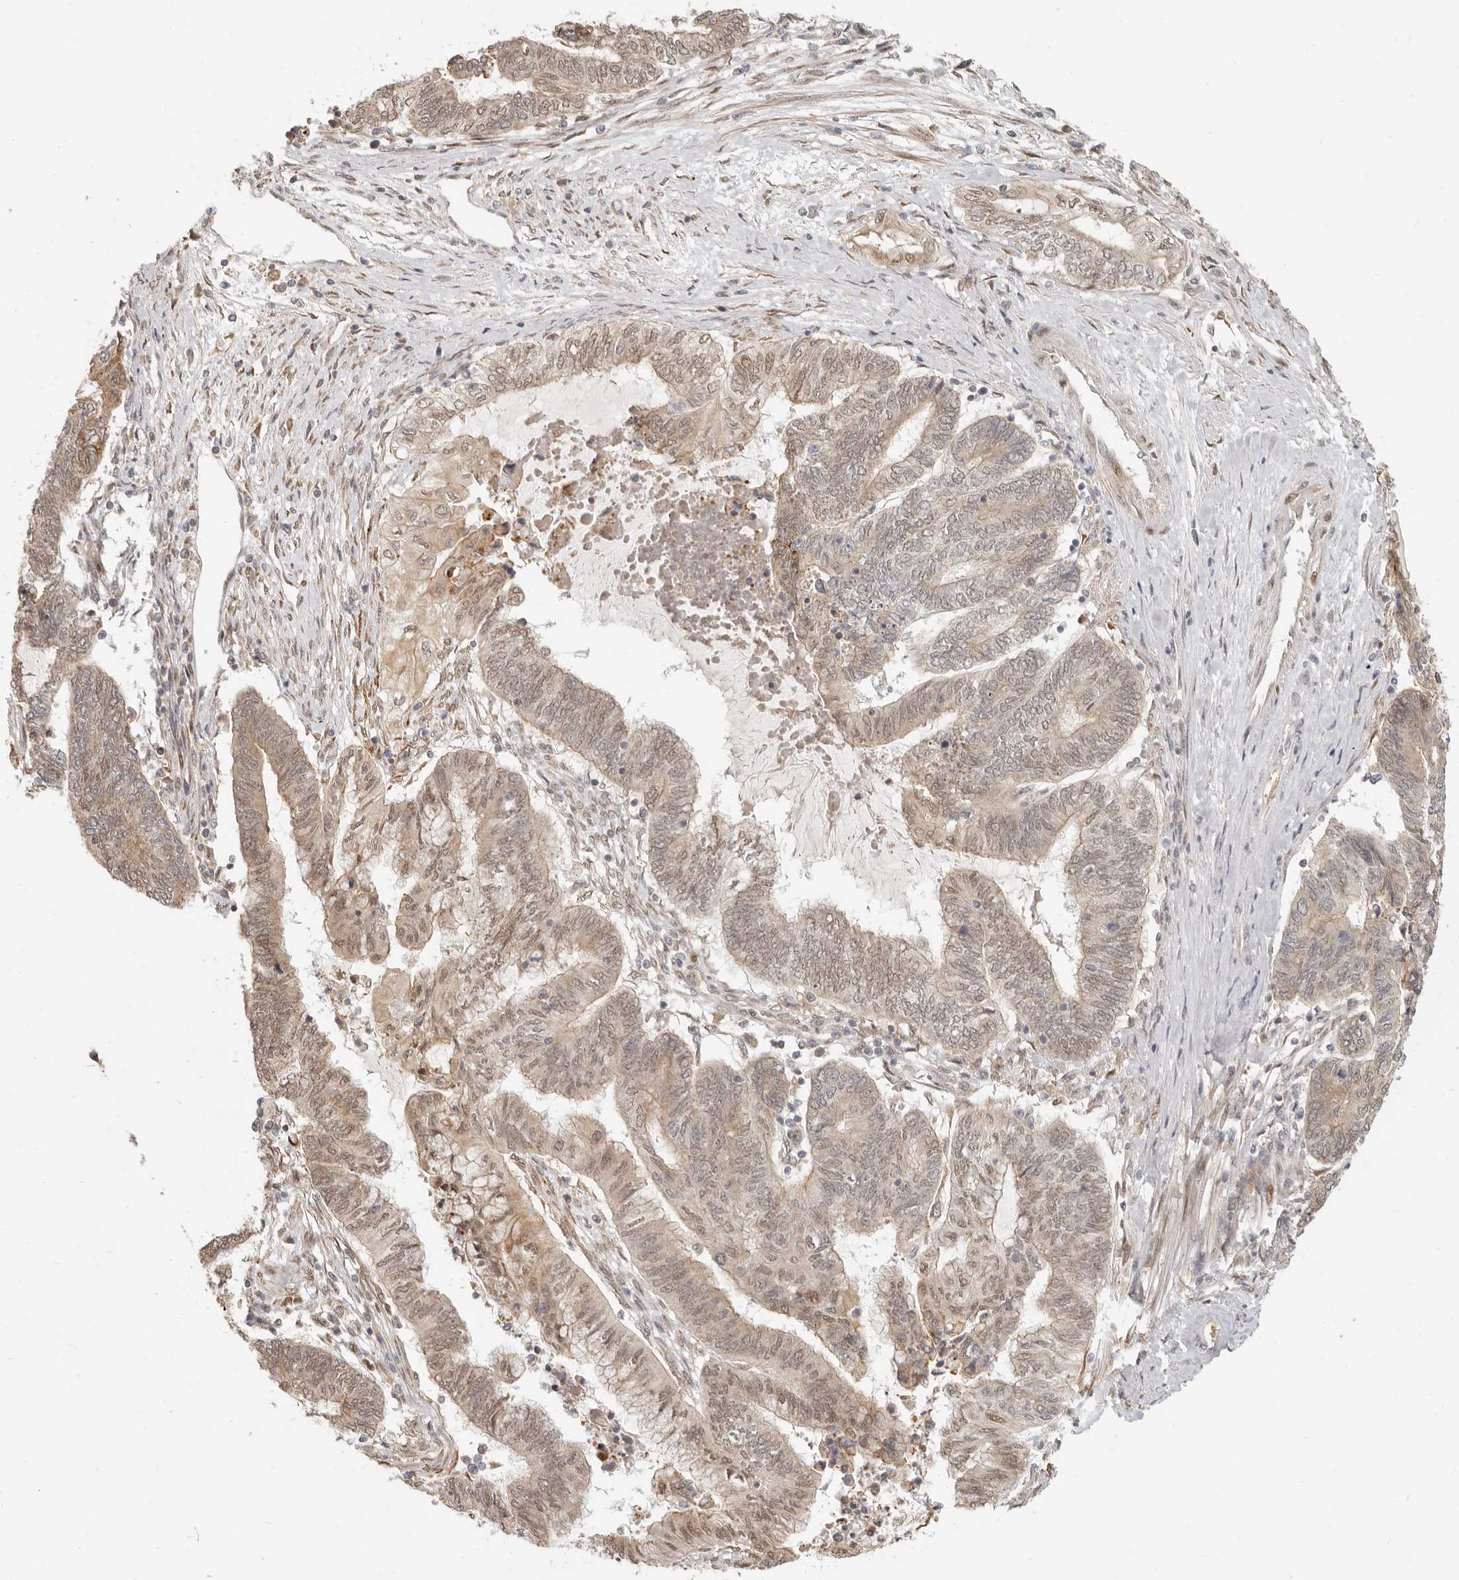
{"staining": {"intensity": "weak", "quantity": "25%-75%", "location": "cytoplasmic/membranous,nuclear"}, "tissue": "endometrial cancer", "cell_type": "Tumor cells", "image_type": "cancer", "snomed": [{"axis": "morphology", "description": "Adenocarcinoma, NOS"}, {"axis": "topography", "description": "Uterus"}, {"axis": "topography", "description": "Endometrium"}], "caption": "A histopathology image of endometrial cancer (adenocarcinoma) stained for a protein demonstrates weak cytoplasmic/membranous and nuclear brown staining in tumor cells.", "gene": "TUFT1", "patient": {"sex": "female", "age": 70}}